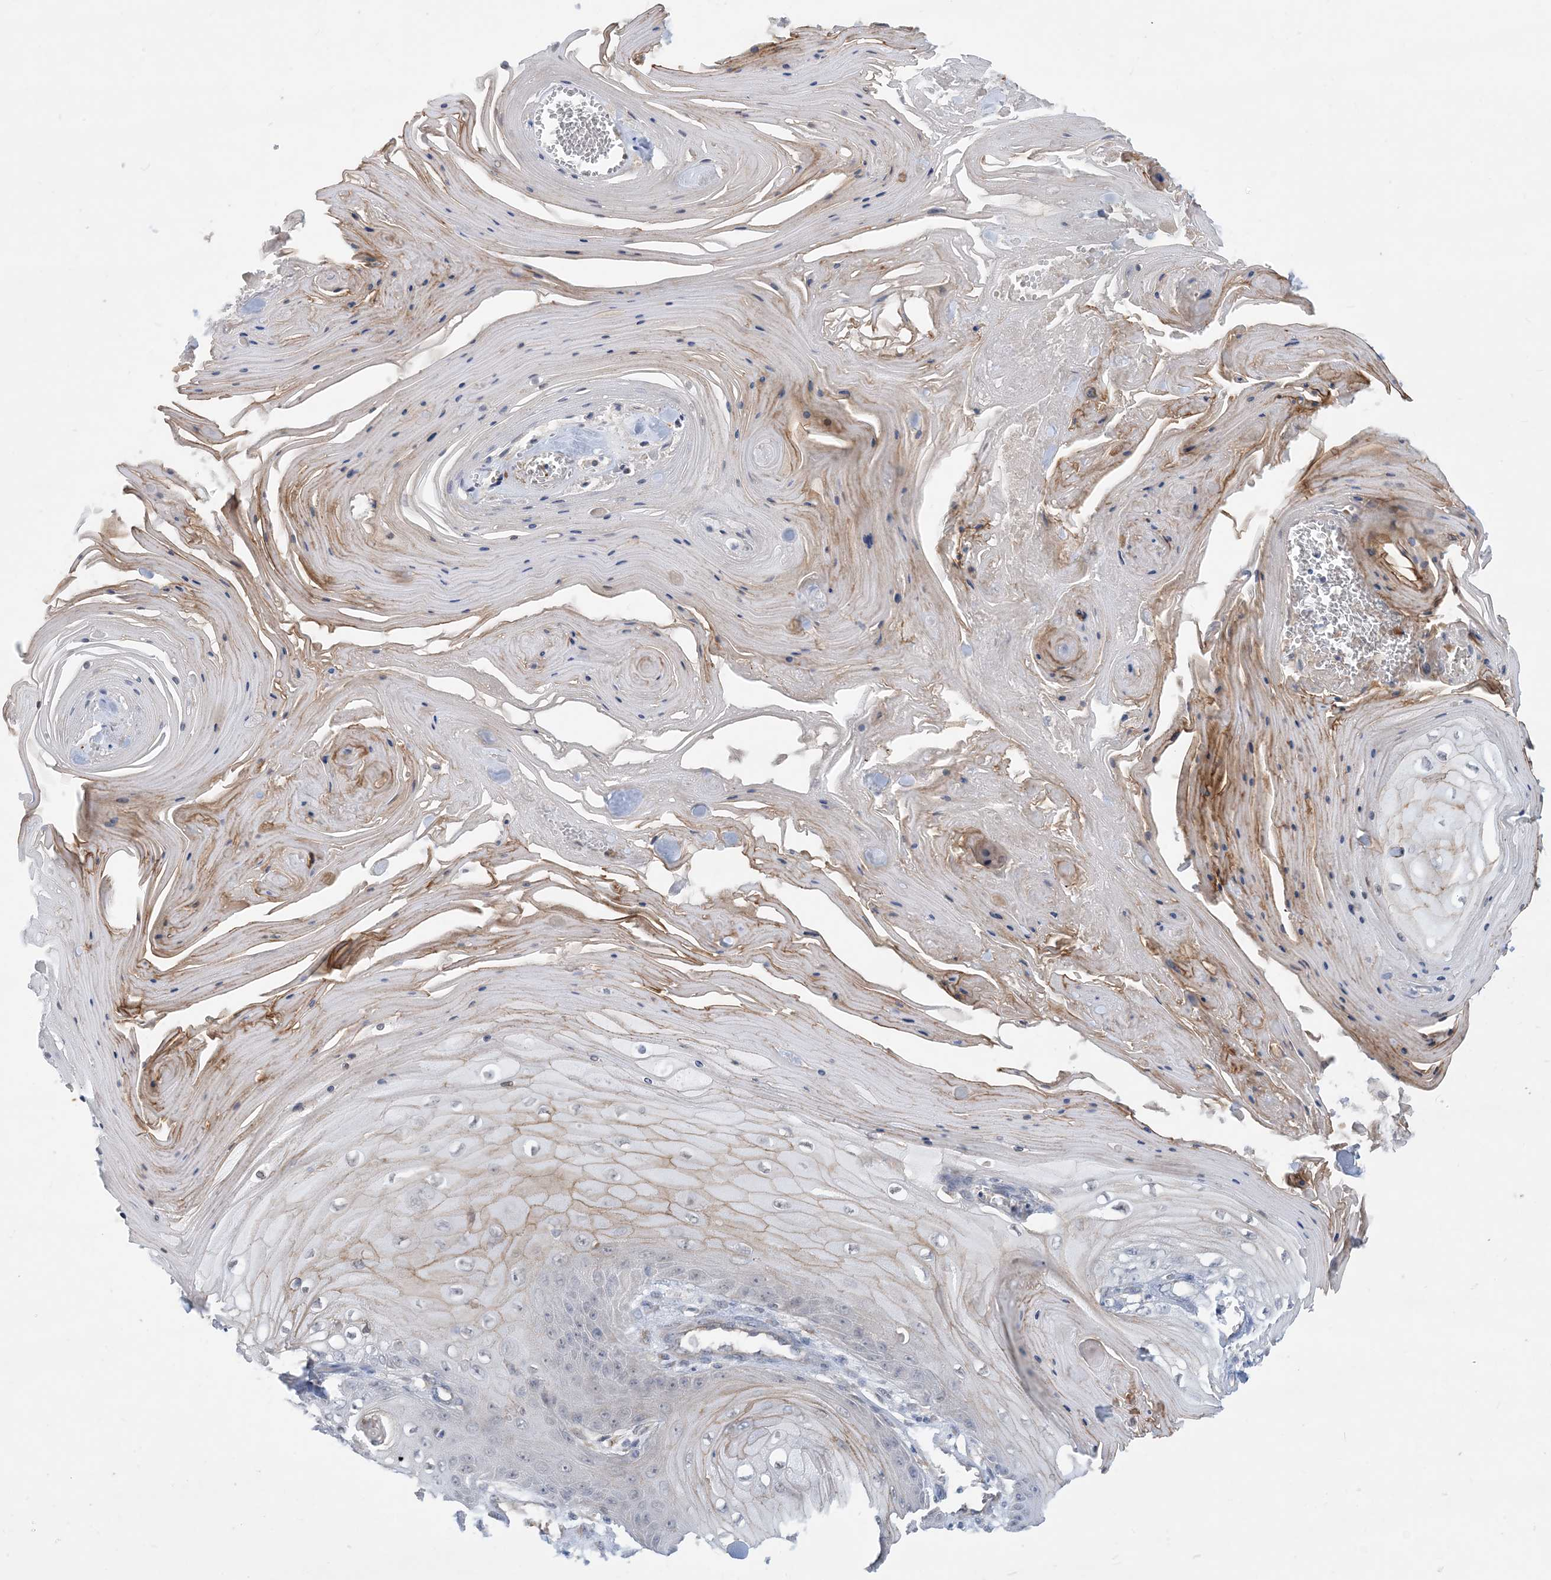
{"staining": {"intensity": "negative", "quantity": "none", "location": "none"}, "tissue": "skin cancer", "cell_type": "Tumor cells", "image_type": "cancer", "snomed": [{"axis": "morphology", "description": "Squamous cell carcinoma, NOS"}, {"axis": "topography", "description": "Skin"}], "caption": "Histopathology image shows no protein expression in tumor cells of skin cancer tissue.", "gene": "EIF2A", "patient": {"sex": "male", "age": 74}}